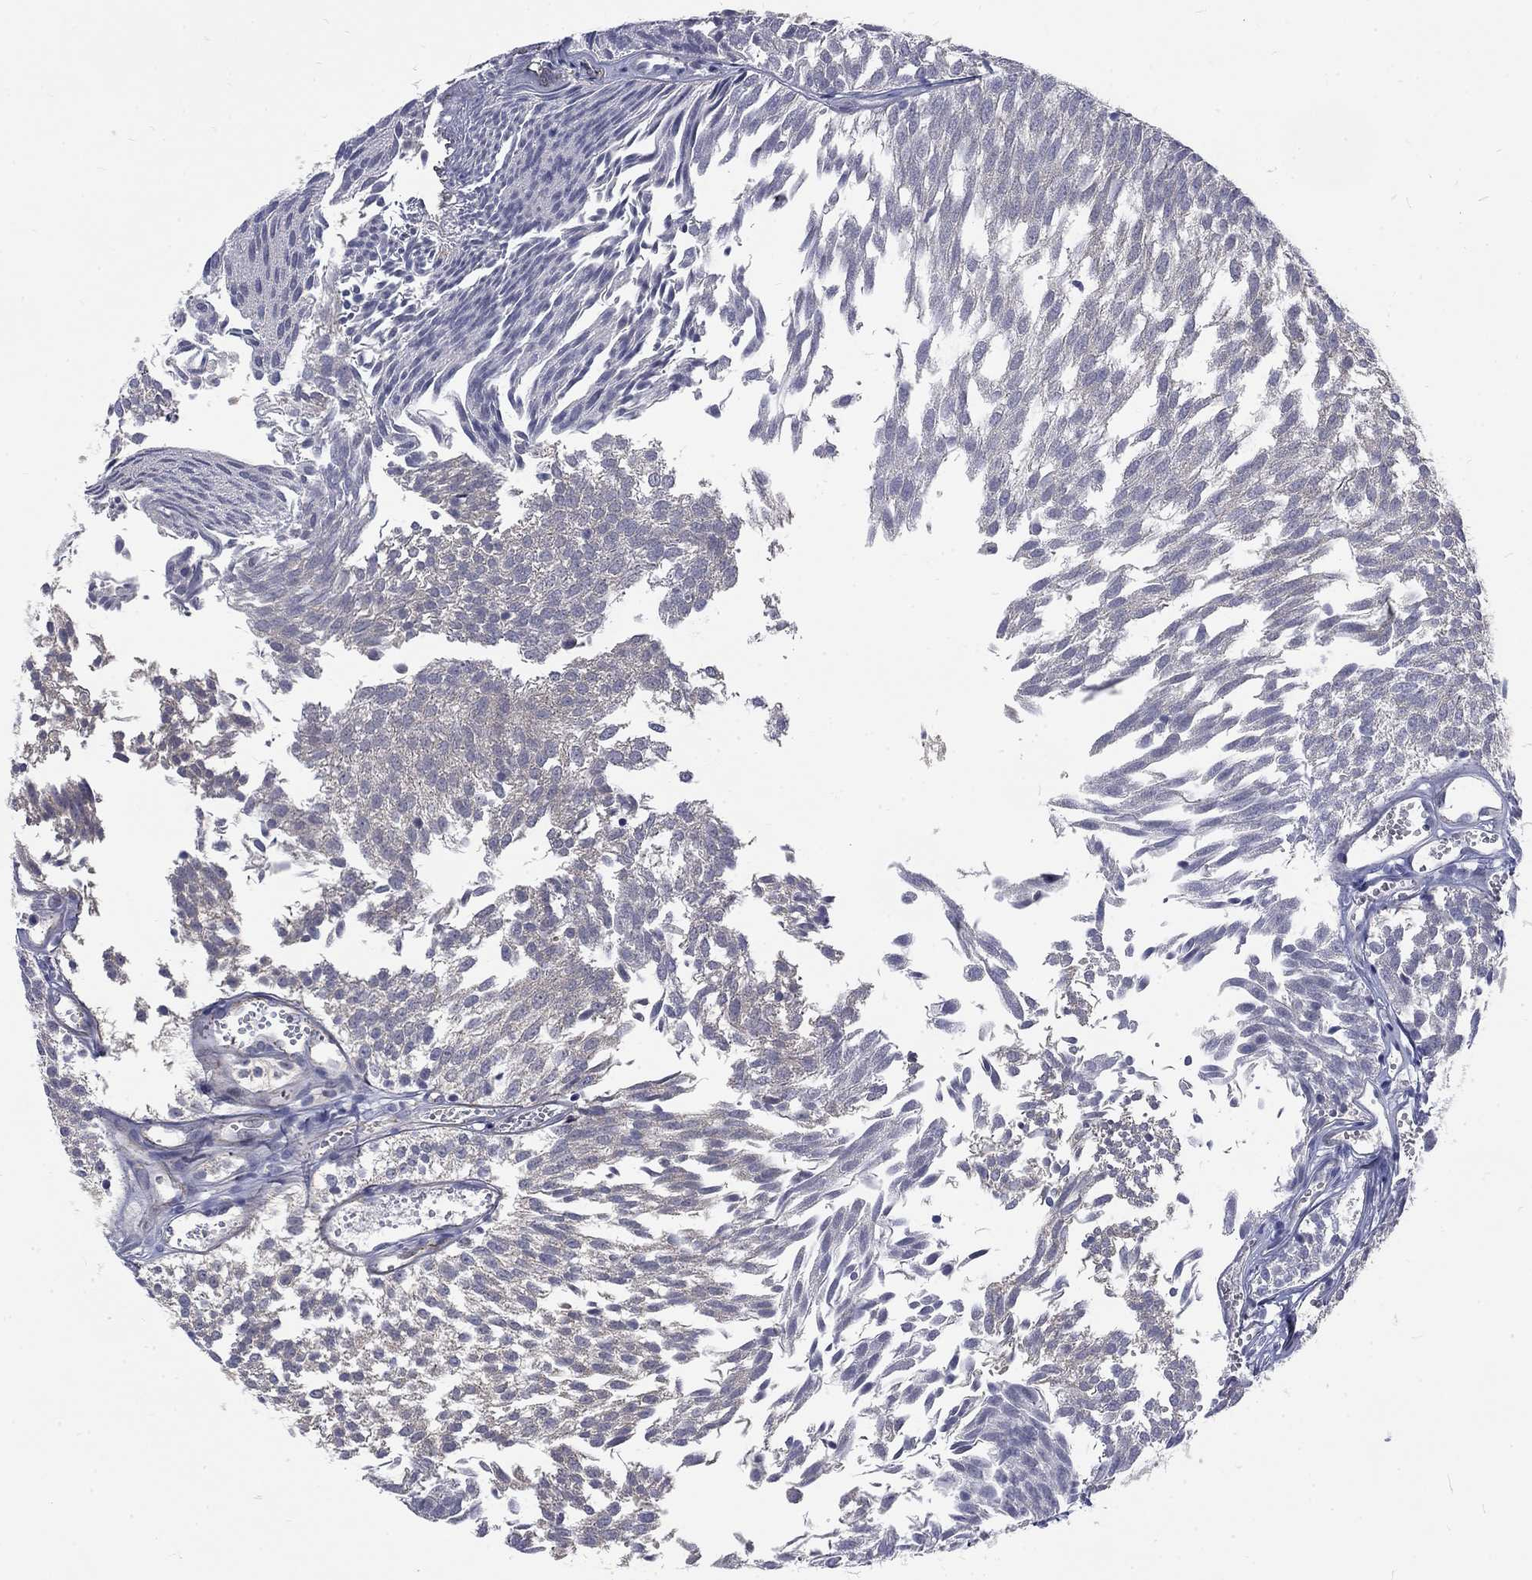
{"staining": {"intensity": "negative", "quantity": "none", "location": "none"}, "tissue": "urothelial cancer", "cell_type": "Tumor cells", "image_type": "cancer", "snomed": [{"axis": "morphology", "description": "Urothelial carcinoma, Low grade"}, {"axis": "topography", "description": "Urinary bladder"}], "caption": "Immunohistochemical staining of human urothelial cancer exhibits no significant expression in tumor cells. (DAB immunohistochemistry (IHC) with hematoxylin counter stain).", "gene": "PHKA1", "patient": {"sex": "male", "age": 52}}